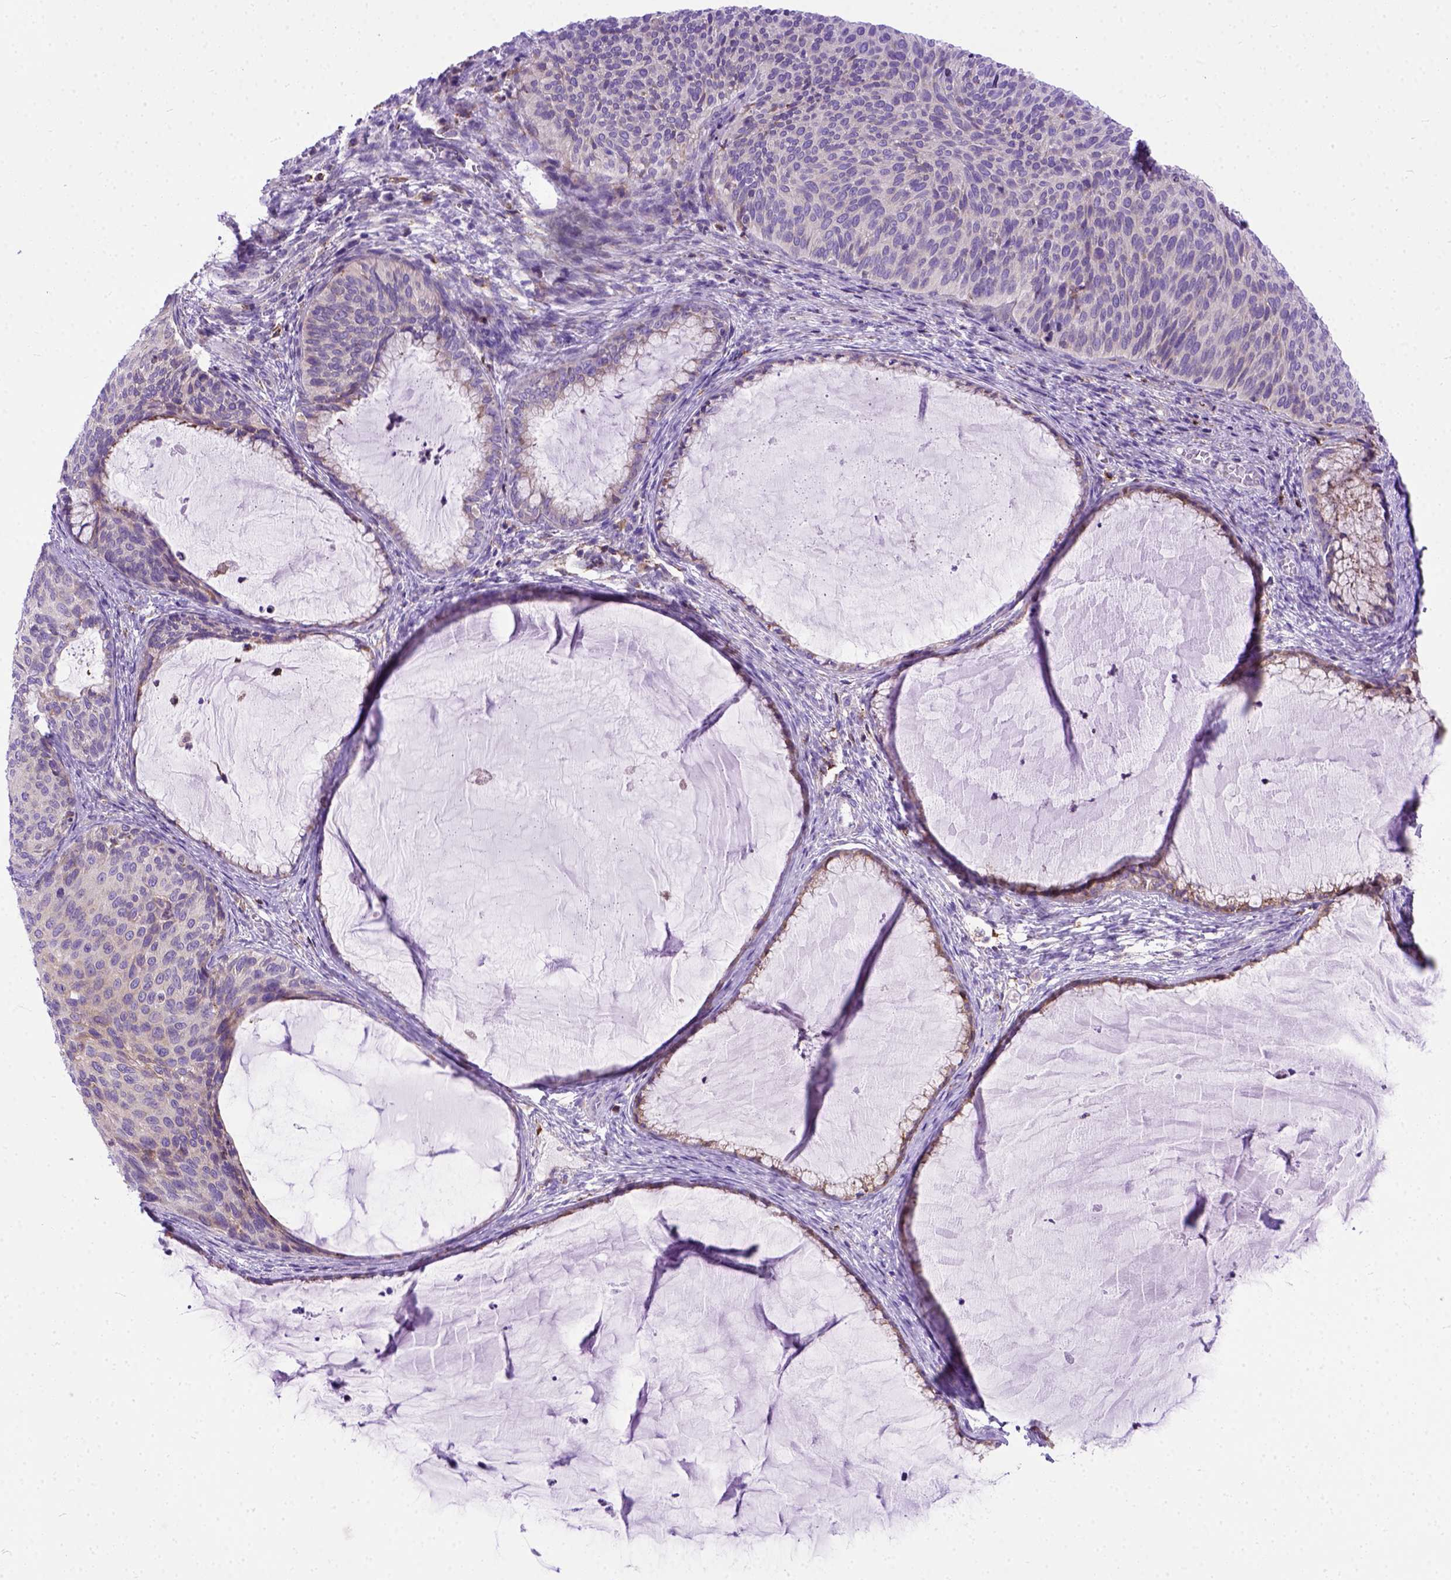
{"staining": {"intensity": "moderate", "quantity": "<25%", "location": "cytoplasmic/membranous"}, "tissue": "cervical cancer", "cell_type": "Tumor cells", "image_type": "cancer", "snomed": [{"axis": "morphology", "description": "Squamous cell carcinoma, NOS"}, {"axis": "topography", "description": "Cervix"}], "caption": "Cervical squamous cell carcinoma stained with a brown dye exhibits moderate cytoplasmic/membranous positive staining in about <25% of tumor cells.", "gene": "PLK4", "patient": {"sex": "female", "age": 36}}